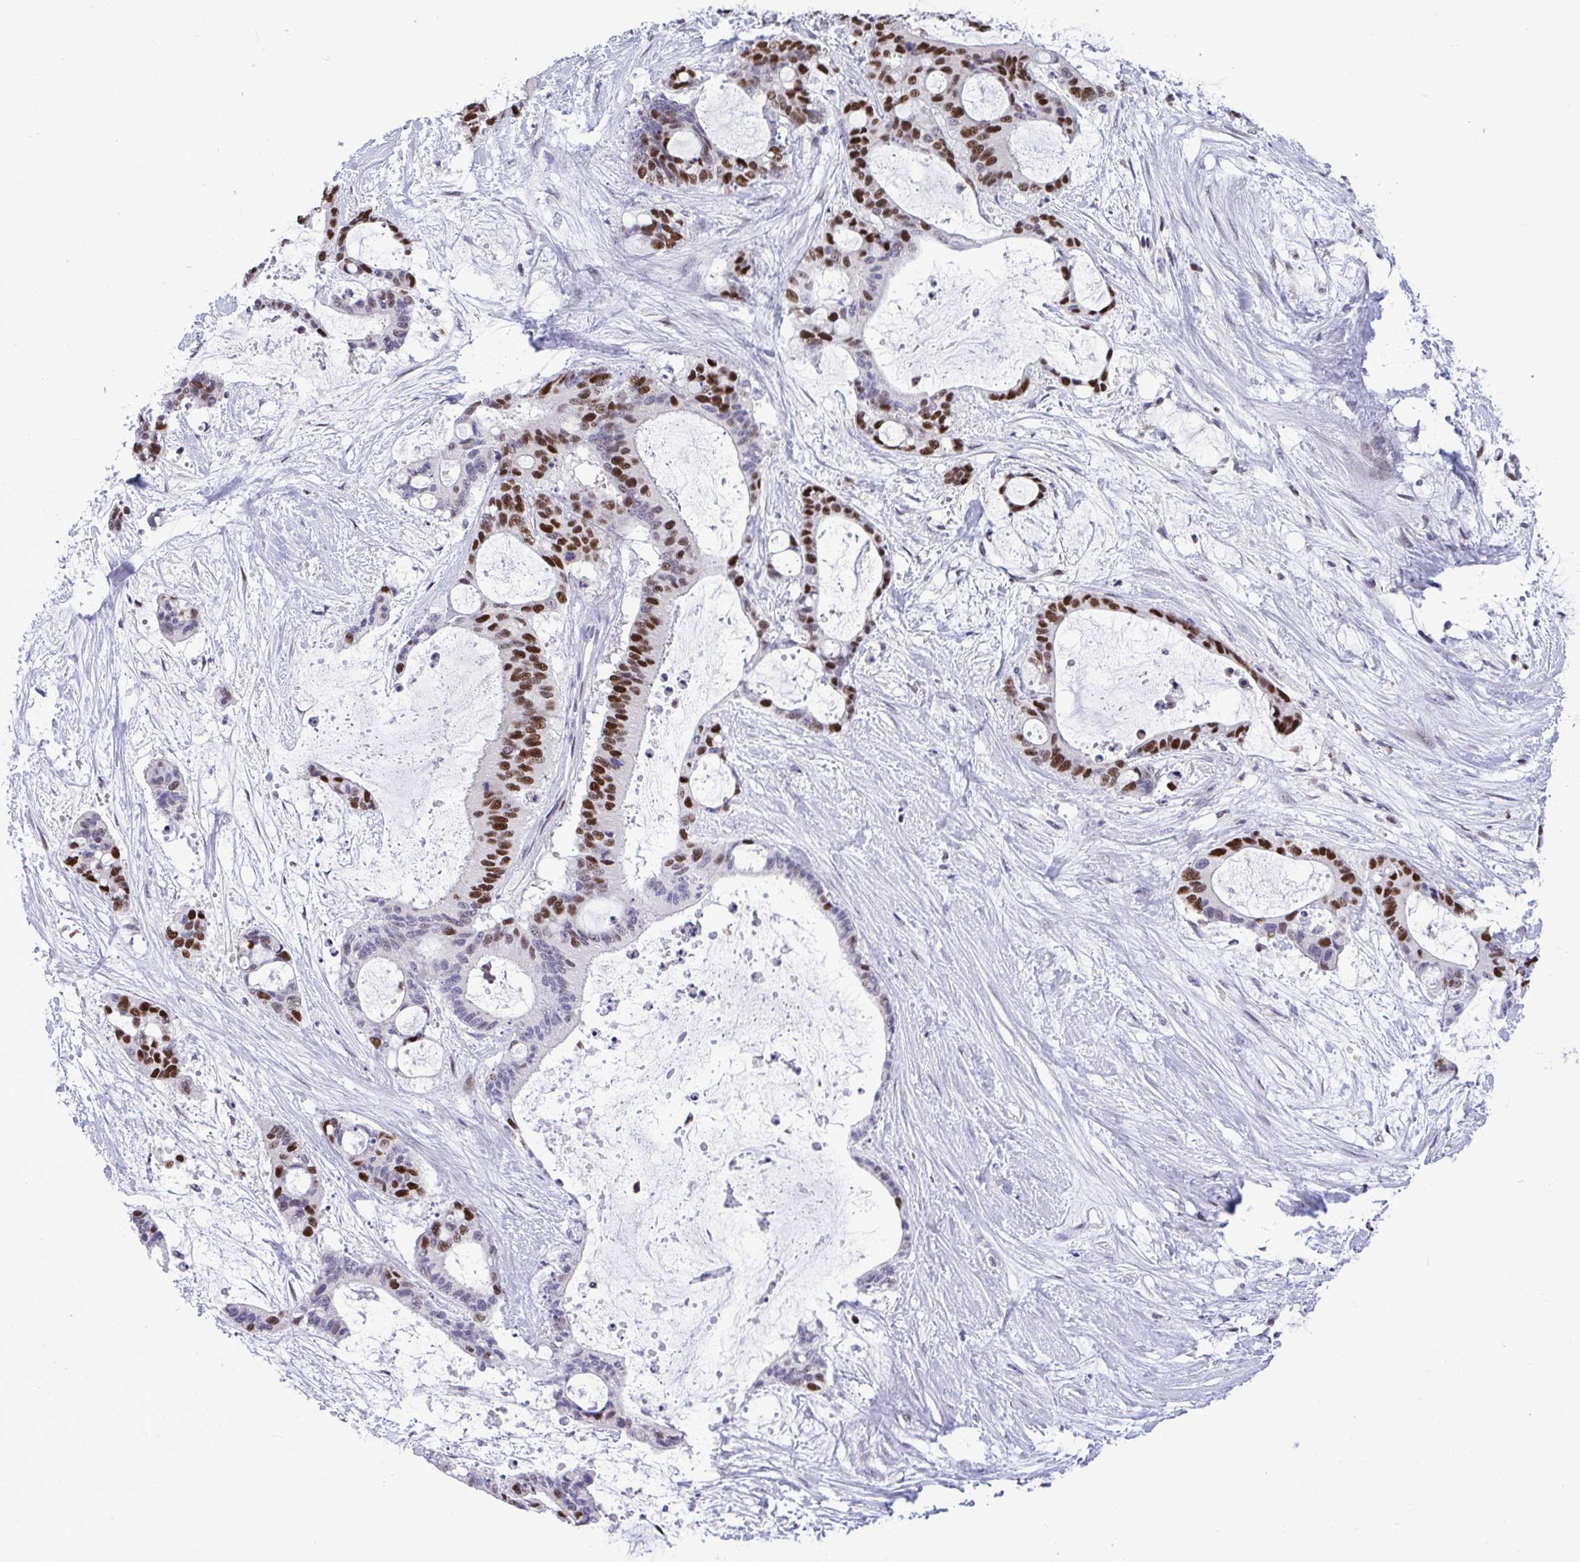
{"staining": {"intensity": "strong", "quantity": "25%-75%", "location": "nuclear"}, "tissue": "liver cancer", "cell_type": "Tumor cells", "image_type": "cancer", "snomed": [{"axis": "morphology", "description": "Normal tissue, NOS"}, {"axis": "morphology", "description": "Cholangiocarcinoma"}, {"axis": "topography", "description": "Liver"}, {"axis": "topography", "description": "Peripheral nerve tissue"}], "caption": "Liver cholangiocarcinoma stained for a protein (brown) displays strong nuclear positive expression in approximately 25%-75% of tumor cells.", "gene": "C1QL2", "patient": {"sex": "female", "age": 73}}